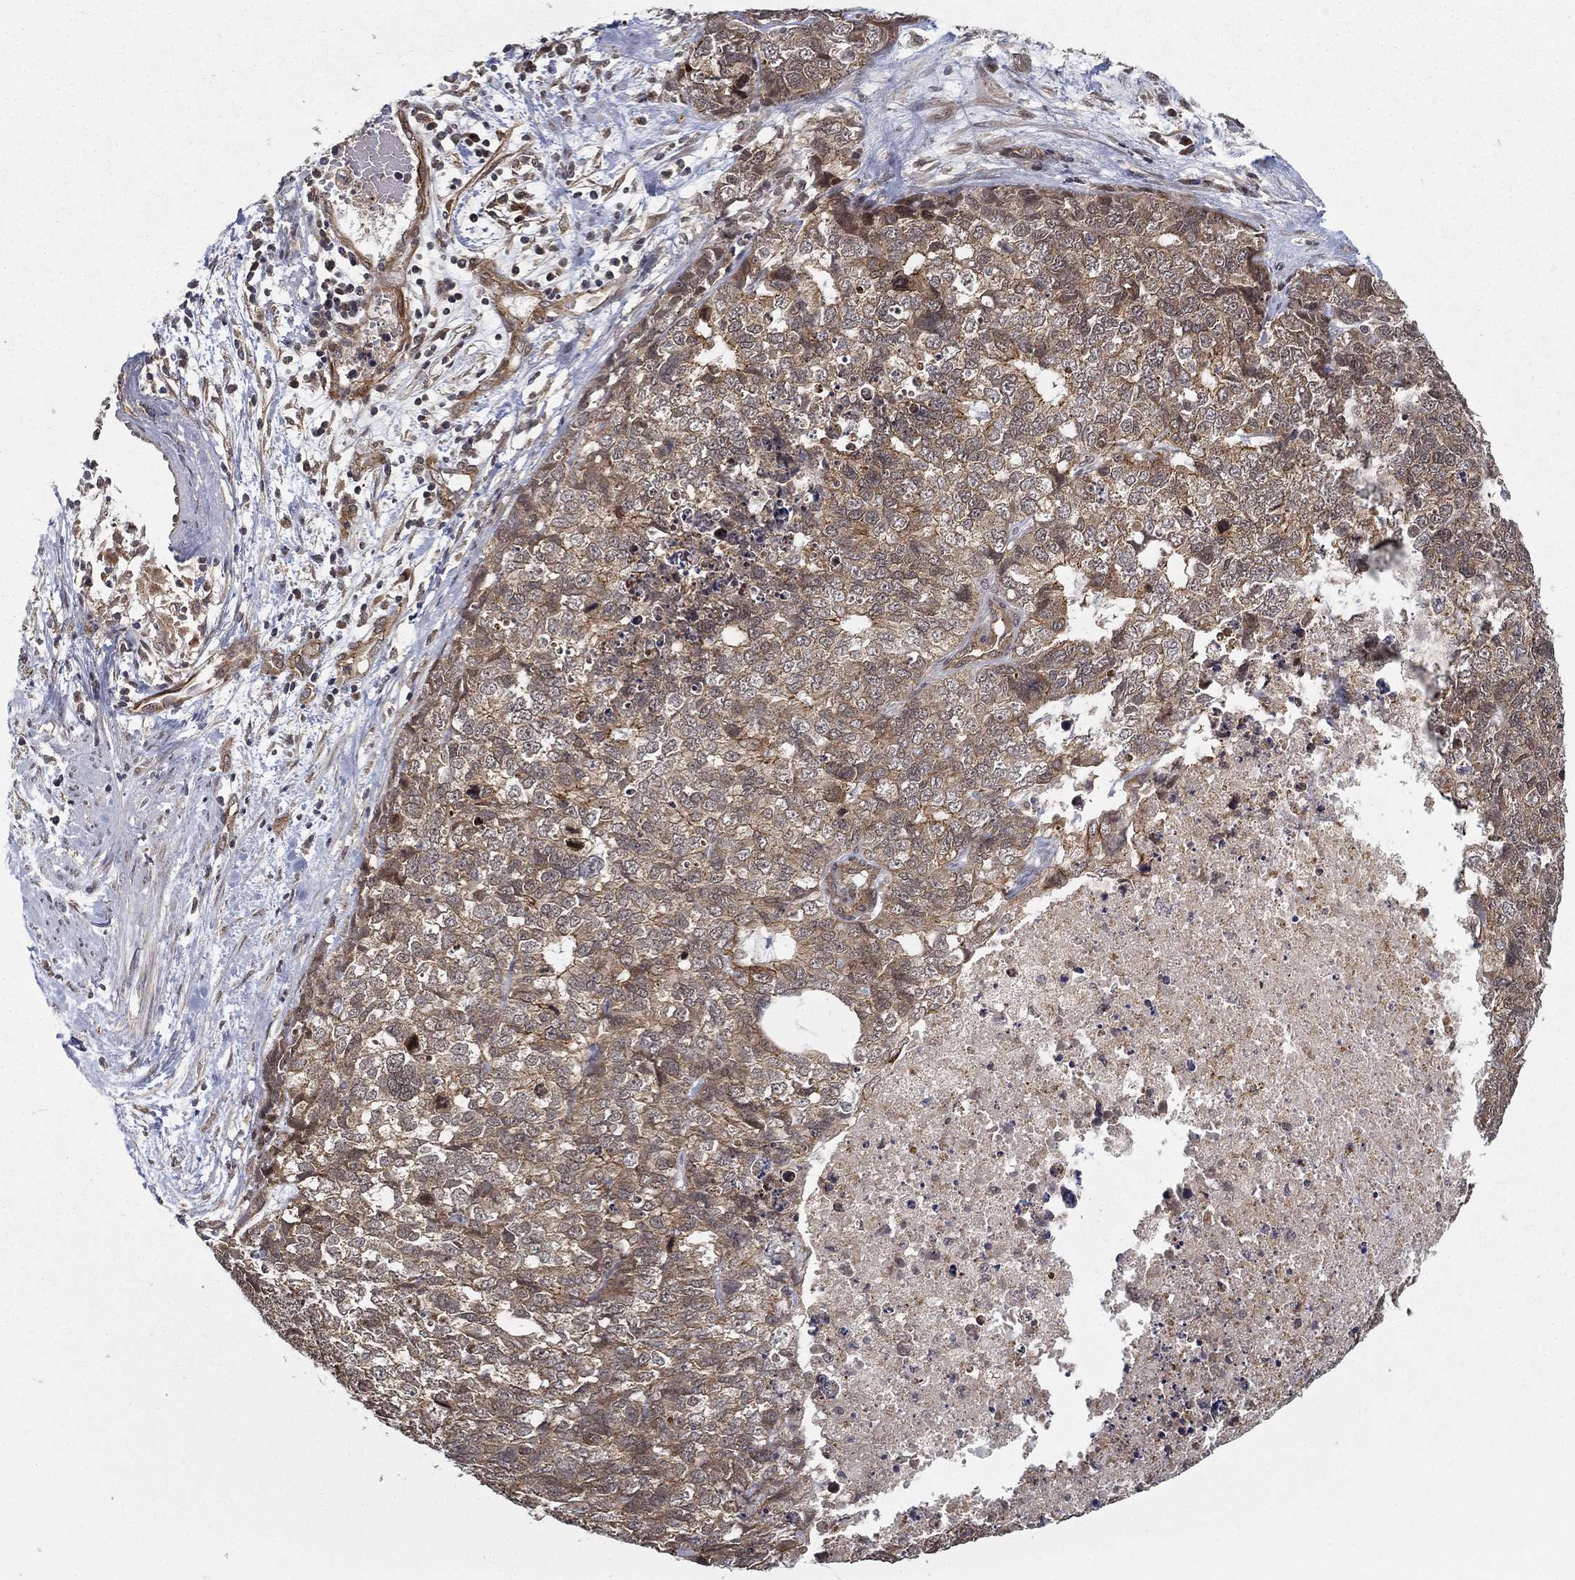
{"staining": {"intensity": "moderate", "quantity": "25%-75%", "location": "cytoplasmic/membranous"}, "tissue": "cervical cancer", "cell_type": "Tumor cells", "image_type": "cancer", "snomed": [{"axis": "morphology", "description": "Squamous cell carcinoma, NOS"}, {"axis": "topography", "description": "Cervix"}], "caption": "Human cervical cancer (squamous cell carcinoma) stained with a protein marker shows moderate staining in tumor cells.", "gene": "UACA", "patient": {"sex": "female", "age": 63}}